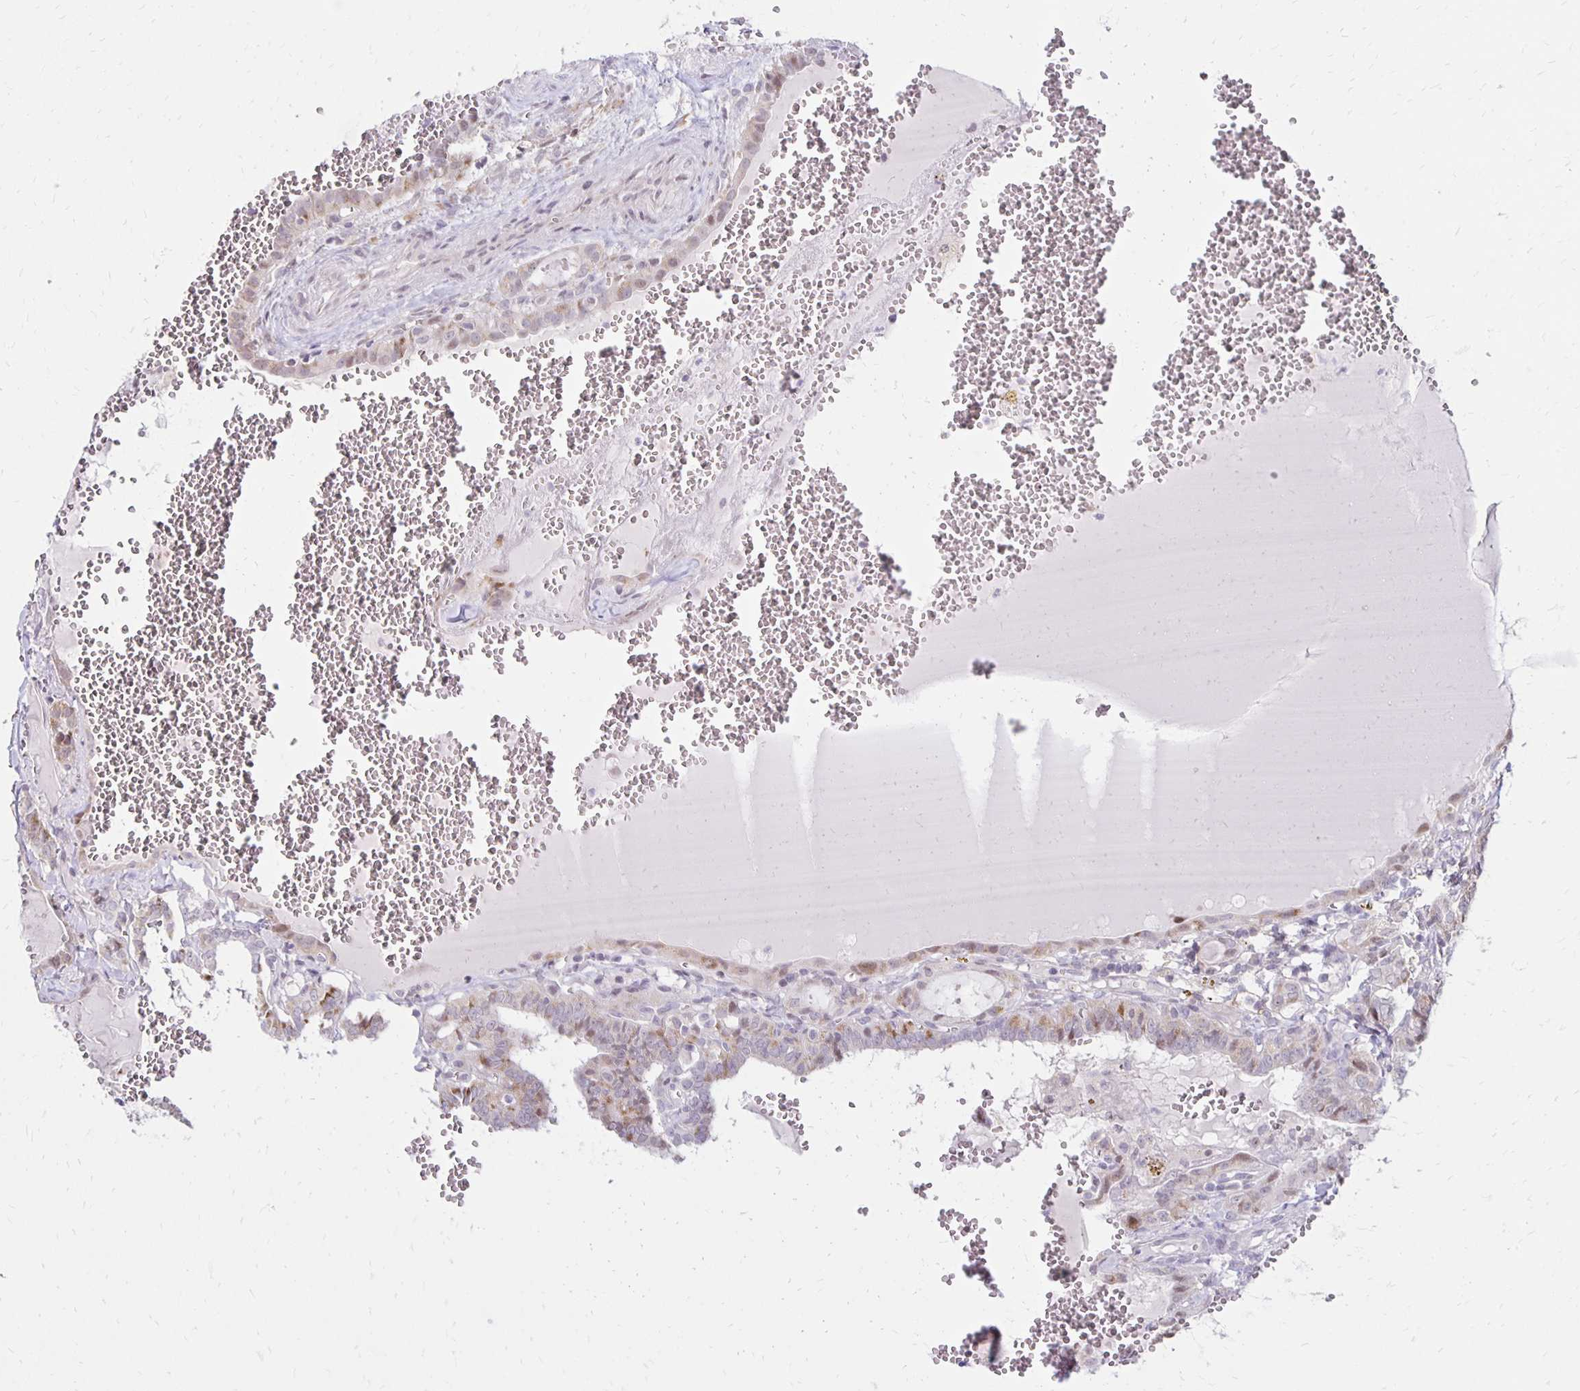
{"staining": {"intensity": "weak", "quantity": "<25%", "location": "cytoplasmic/membranous"}, "tissue": "thyroid cancer", "cell_type": "Tumor cells", "image_type": "cancer", "snomed": [{"axis": "morphology", "description": "Papillary adenocarcinoma, NOS"}, {"axis": "topography", "description": "Thyroid gland"}], "caption": "Protein analysis of thyroid cancer (papillary adenocarcinoma) exhibits no significant staining in tumor cells.", "gene": "DAGLA", "patient": {"sex": "female", "age": 21}}